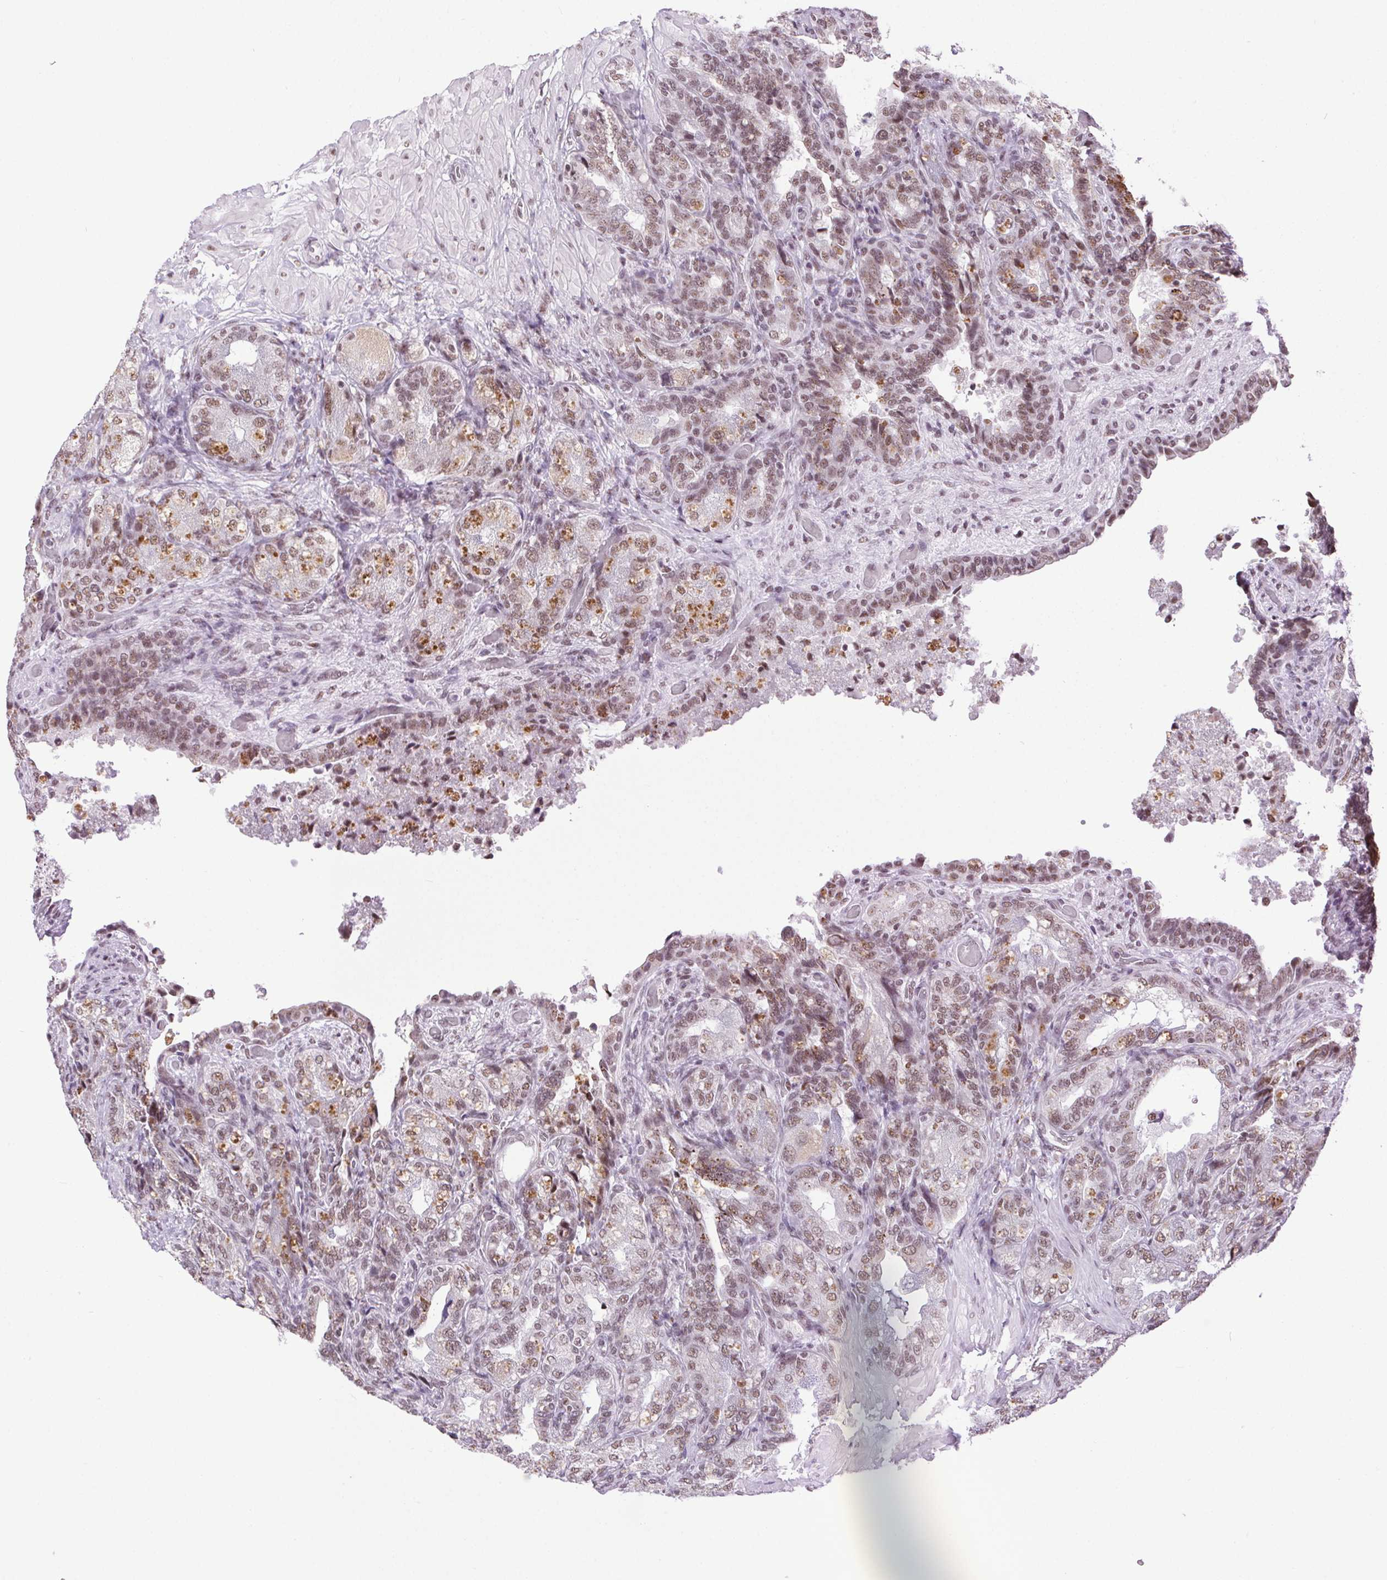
{"staining": {"intensity": "moderate", "quantity": ">75%", "location": "nuclear"}, "tissue": "seminal vesicle", "cell_type": "Glandular cells", "image_type": "normal", "snomed": [{"axis": "morphology", "description": "Normal tissue, NOS"}, {"axis": "topography", "description": "Seminal veicle"}], "caption": "A high-resolution photomicrograph shows IHC staining of benign seminal vesicle, which shows moderate nuclear staining in approximately >75% of glandular cells.", "gene": "TRA2B", "patient": {"sex": "male", "age": 57}}